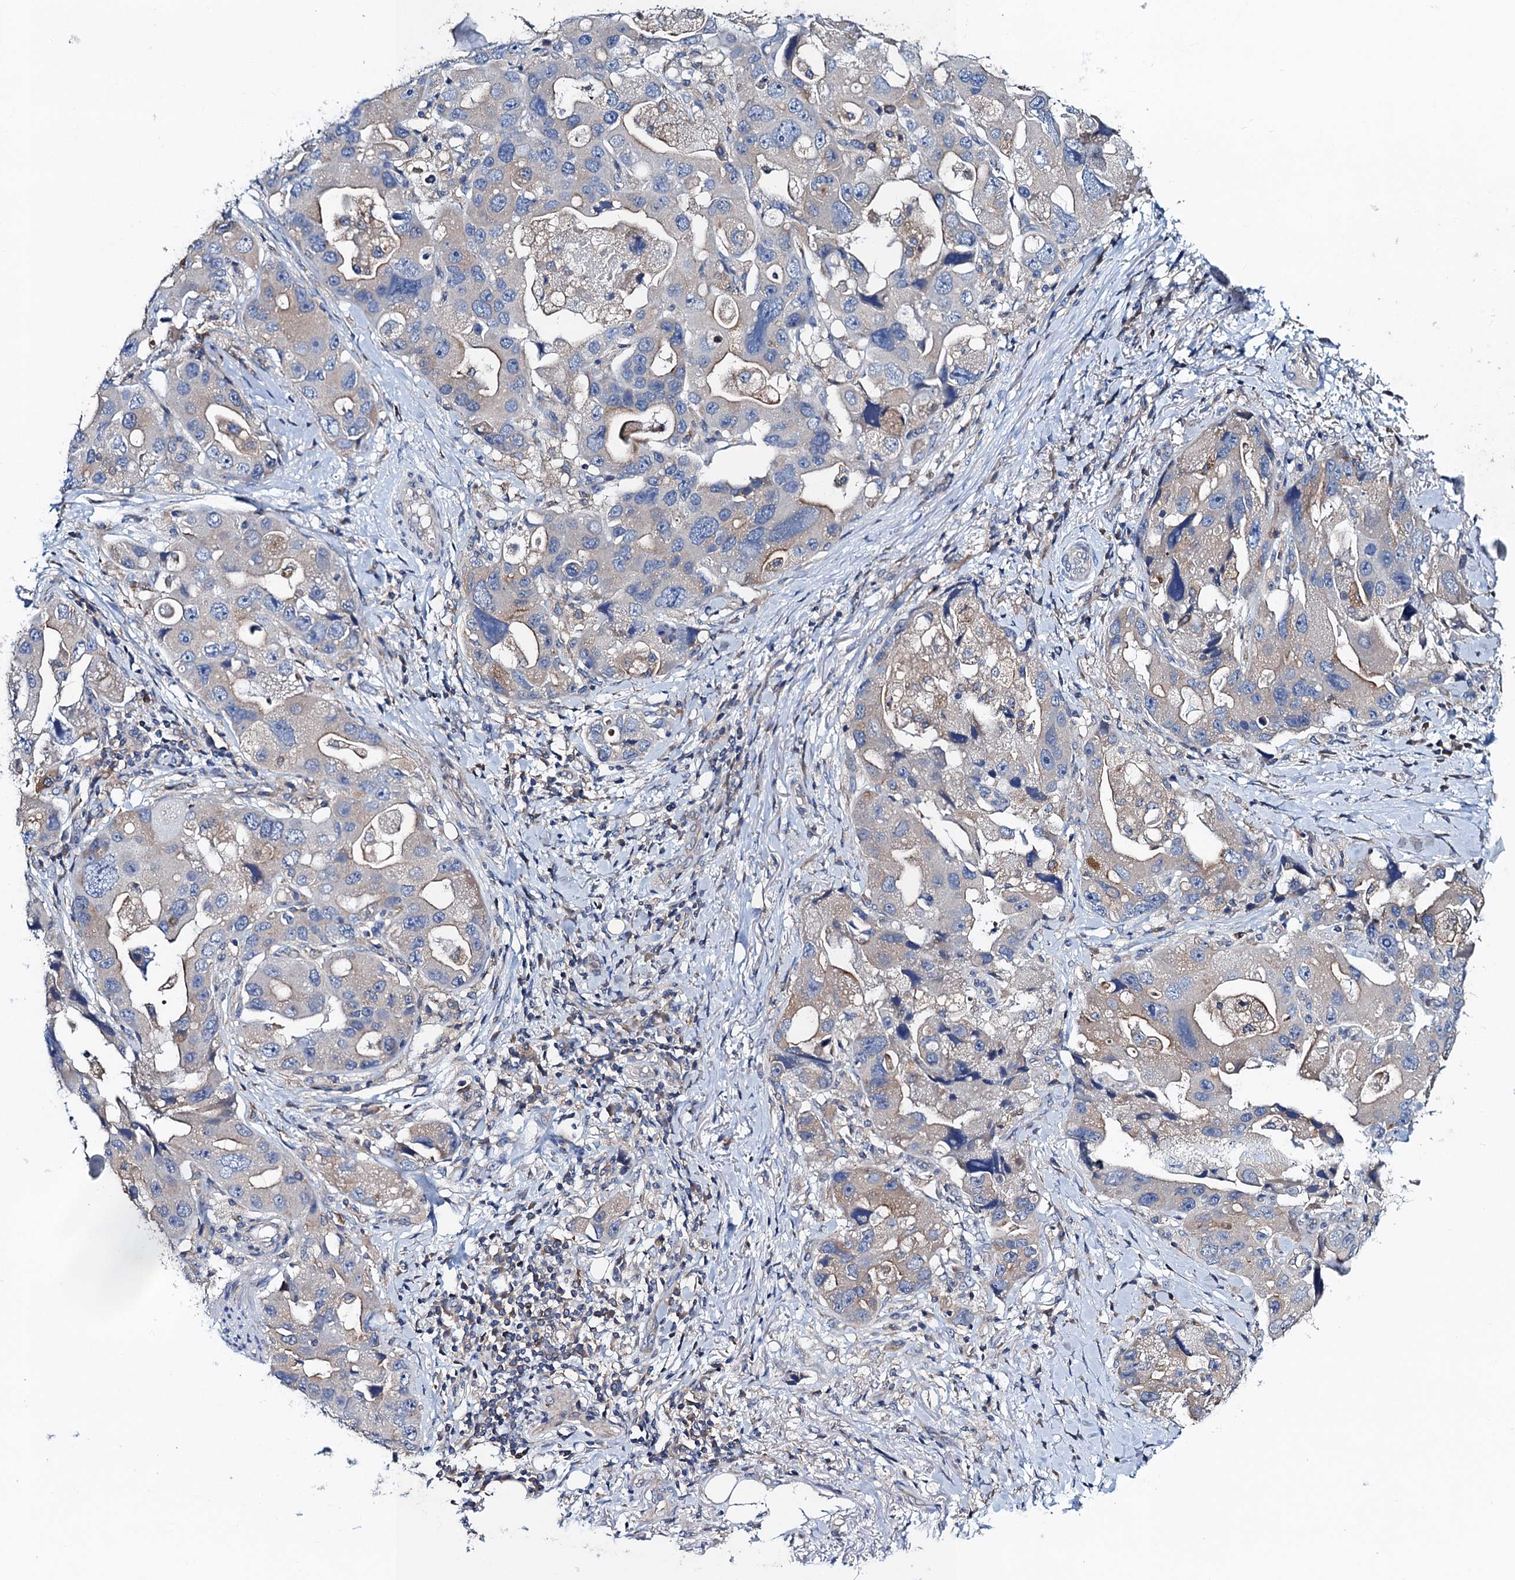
{"staining": {"intensity": "weak", "quantity": "<25%", "location": "cytoplasmic/membranous"}, "tissue": "lung cancer", "cell_type": "Tumor cells", "image_type": "cancer", "snomed": [{"axis": "morphology", "description": "Adenocarcinoma, NOS"}, {"axis": "topography", "description": "Lung"}], "caption": "Immunohistochemical staining of human lung cancer exhibits no significant positivity in tumor cells. Brightfield microscopy of immunohistochemistry (IHC) stained with DAB (3,3'-diaminobenzidine) (brown) and hematoxylin (blue), captured at high magnification.", "gene": "SNAP29", "patient": {"sex": "female", "age": 54}}